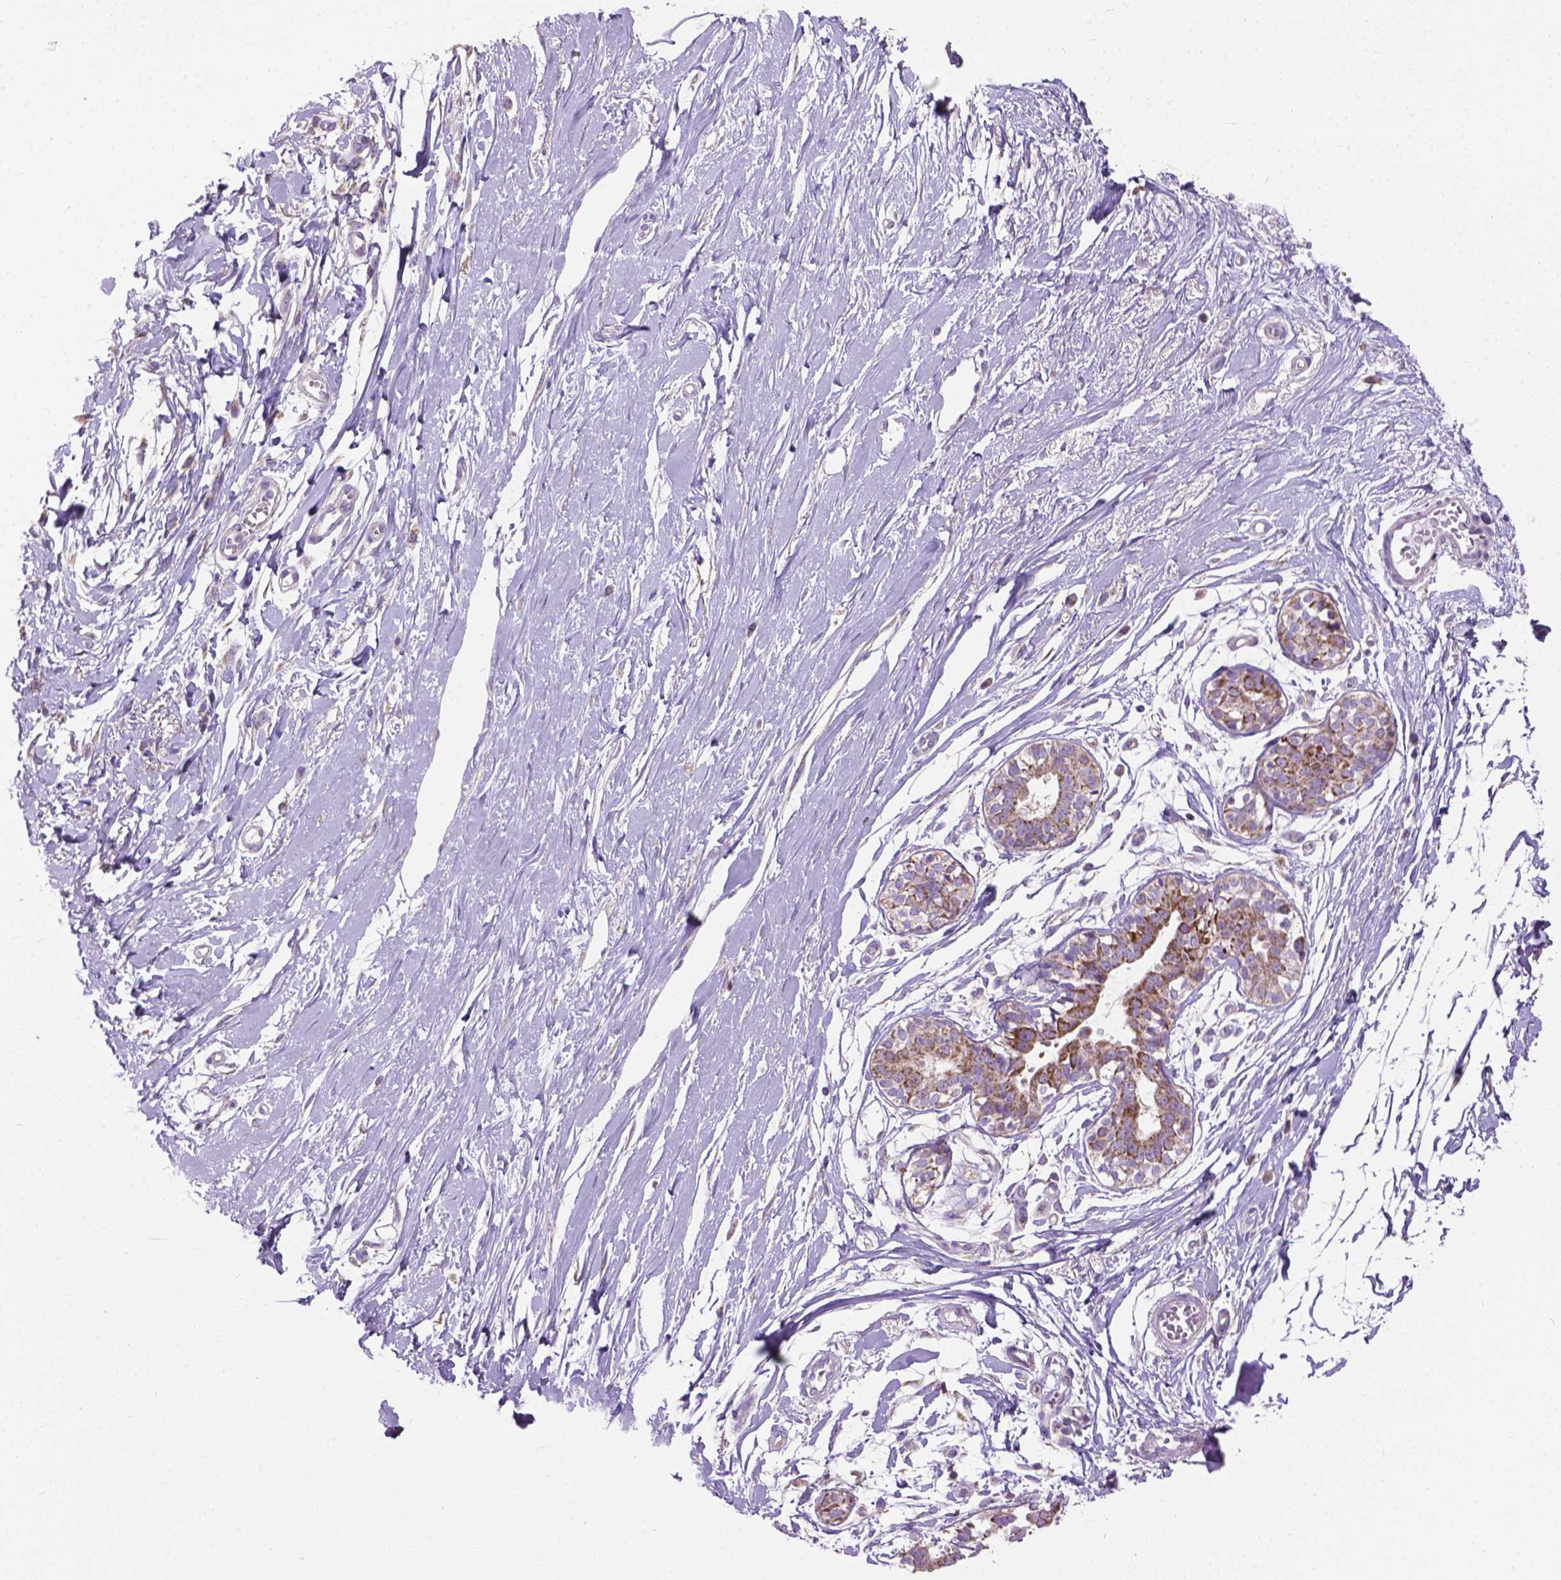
{"staining": {"intensity": "negative", "quantity": "none", "location": "none"}, "tissue": "breast", "cell_type": "Adipocytes", "image_type": "normal", "snomed": [{"axis": "morphology", "description": "Normal tissue, NOS"}, {"axis": "topography", "description": "Breast"}], "caption": "Immunohistochemistry of normal human breast reveals no expression in adipocytes. (Stains: DAB (3,3'-diaminobenzidine) IHC with hematoxylin counter stain, Microscopy: brightfield microscopy at high magnification).", "gene": "VDAC1", "patient": {"sex": "female", "age": 49}}